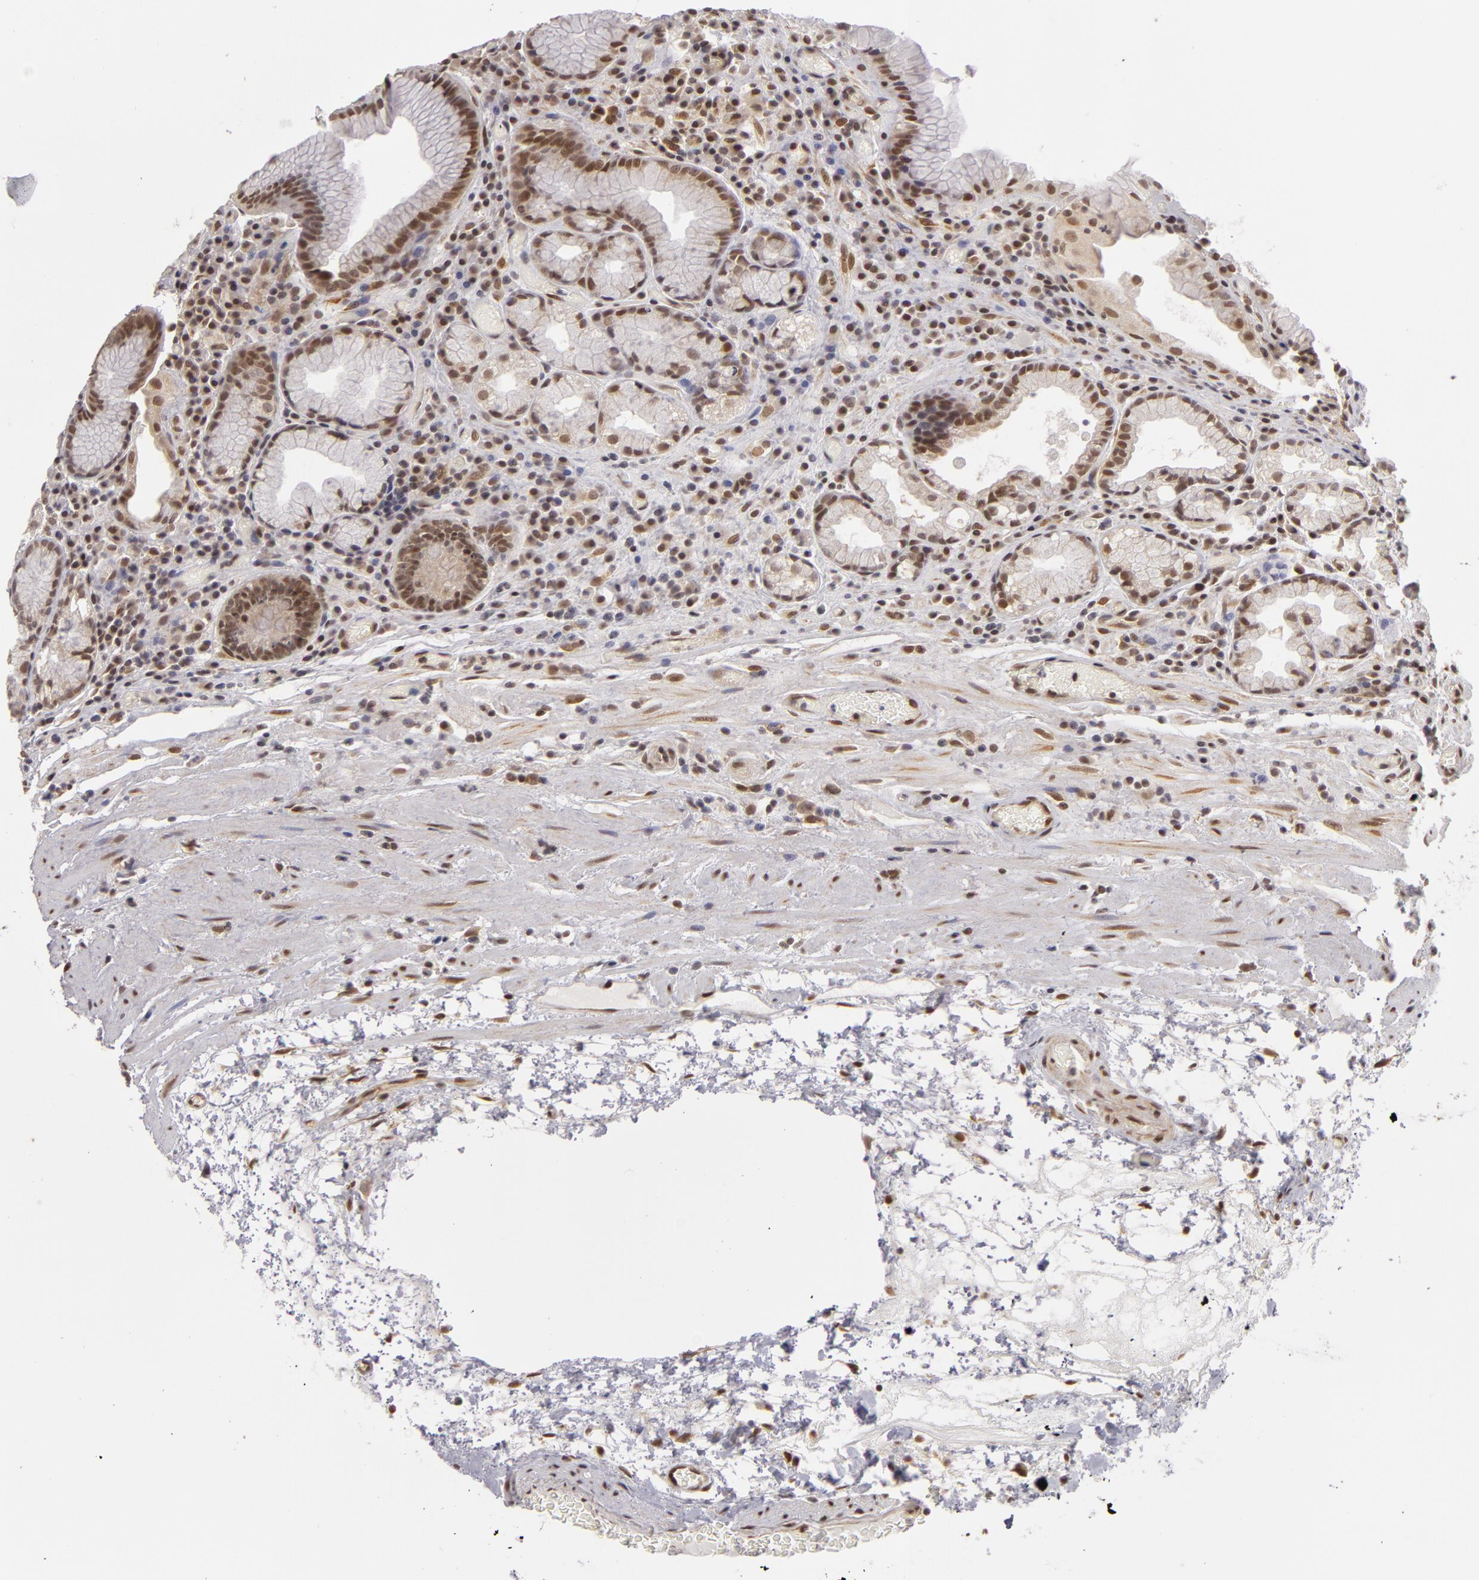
{"staining": {"intensity": "moderate", "quantity": ">75%", "location": "nuclear"}, "tissue": "stomach", "cell_type": "Glandular cells", "image_type": "normal", "snomed": [{"axis": "morphology", "description": "Normal tissue, NOS"}, {"axis": "topography", "description": "Stomach, lower"}, {"axis": "topography", "description": "Duodenum"}], "caption": "Protein expression analysis of benign human stomach reveals moderate nuclear staining in approximately >75% of glandular cells. The protein of interest is stained brown, and the nuclei are stained in blue (DAB (3,3'-diaminobenzidine) IHC with brightfield microscopy, high magnification).", "gene": "ZNF133", "patient": {"sex": "male", "age": 84}}